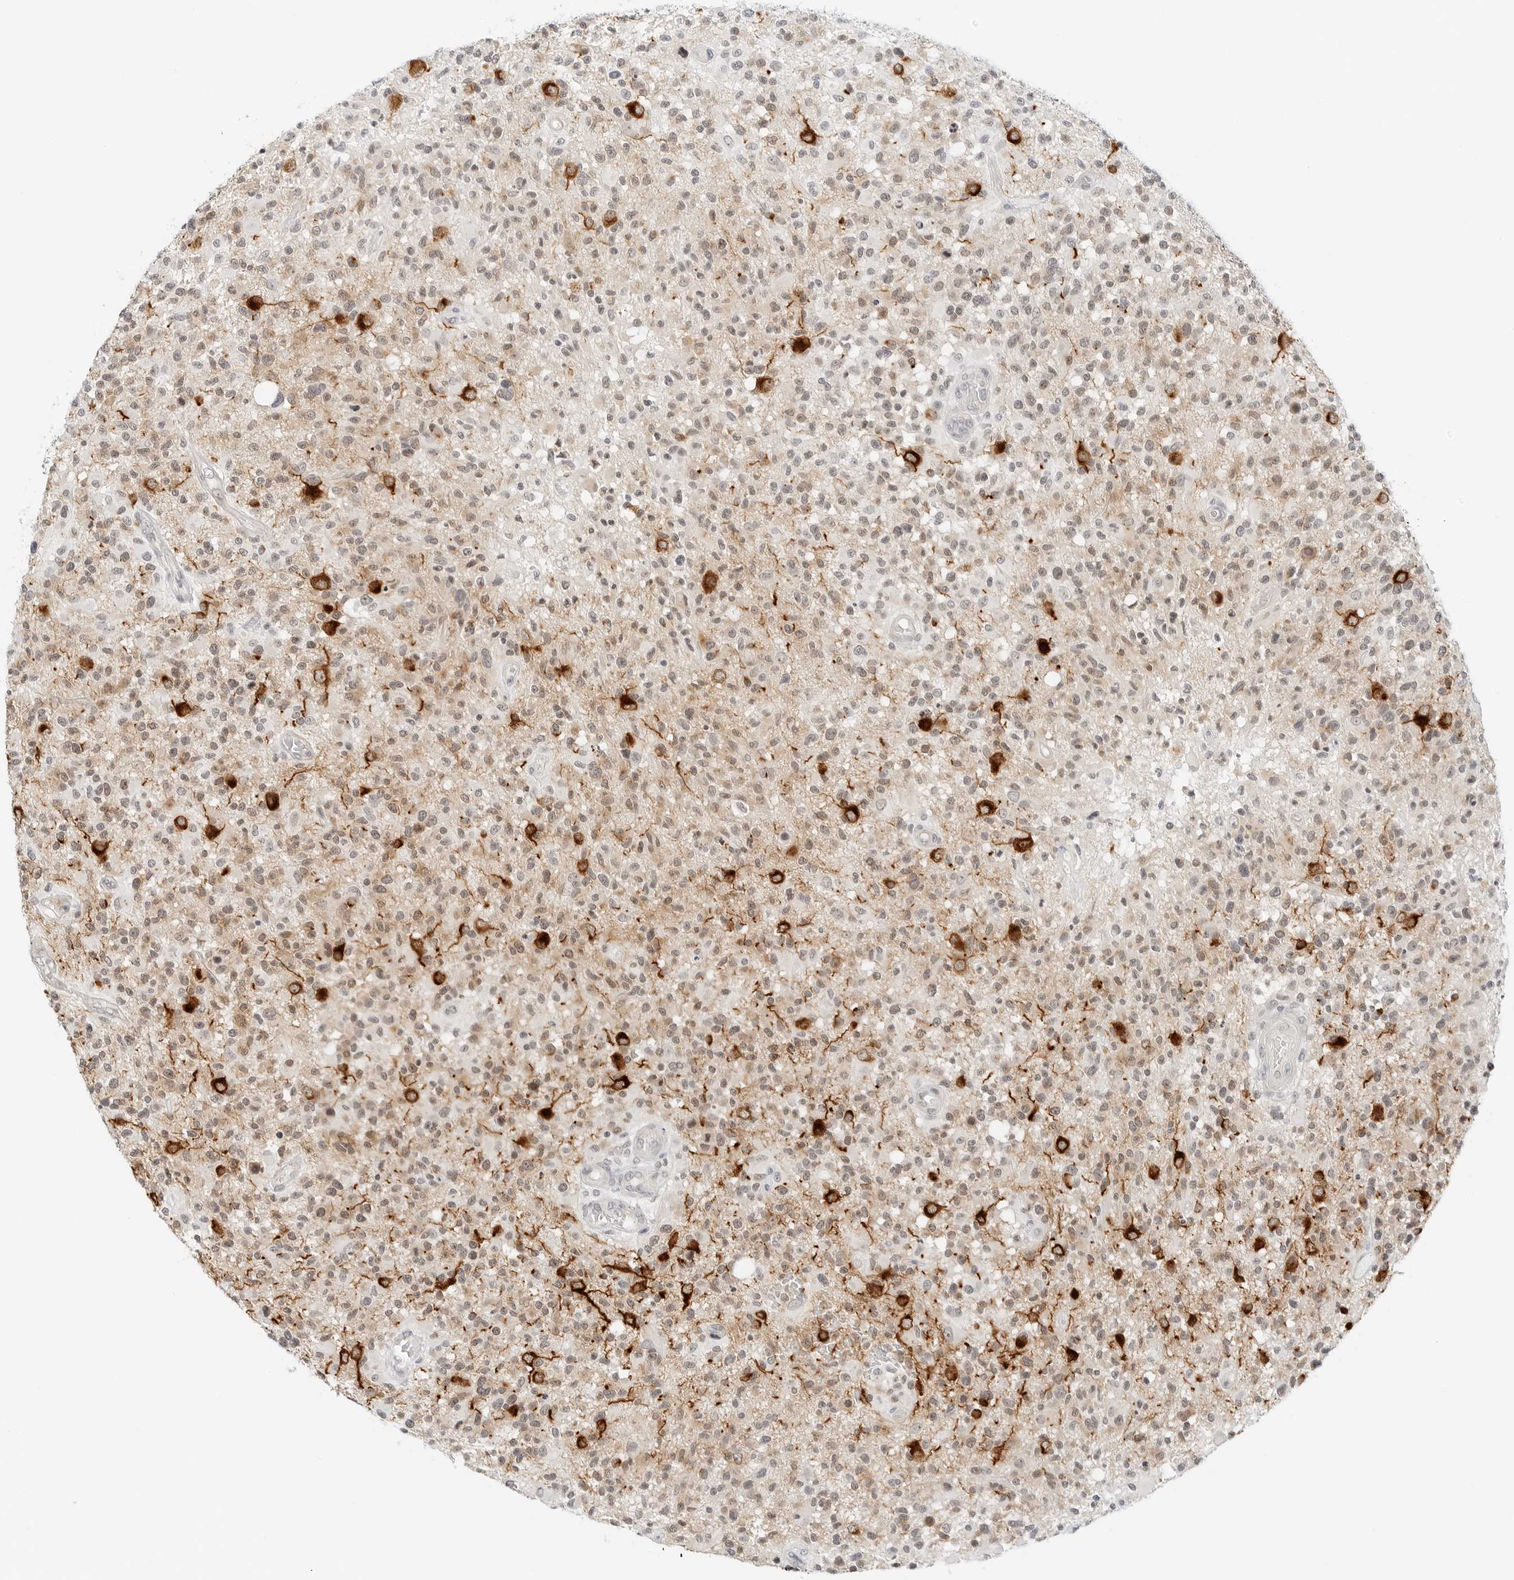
{"staining": {"intensity": "weak", "quantity": "25%-75%", "location": "nuclear"}, "tissue": "glioma", "cell_type": "Tumor cells", "image_type": "cancer", "snomed": [{"axis": "morphology", "description": "Glioma, malignant, High grade"}, {"axis": "morphology", "description": "Glioblastoma, NOS"}, {"axis": "topography", "description": "Brain"}], "caption": "Immunohistochemical staining of malignant glioma (high-grade) shows weak nuclear protein expression in approximately 25%-75% of tumor cells.", "gene": "CCSAP", "patient": {"sex": "male", "age": 60}}